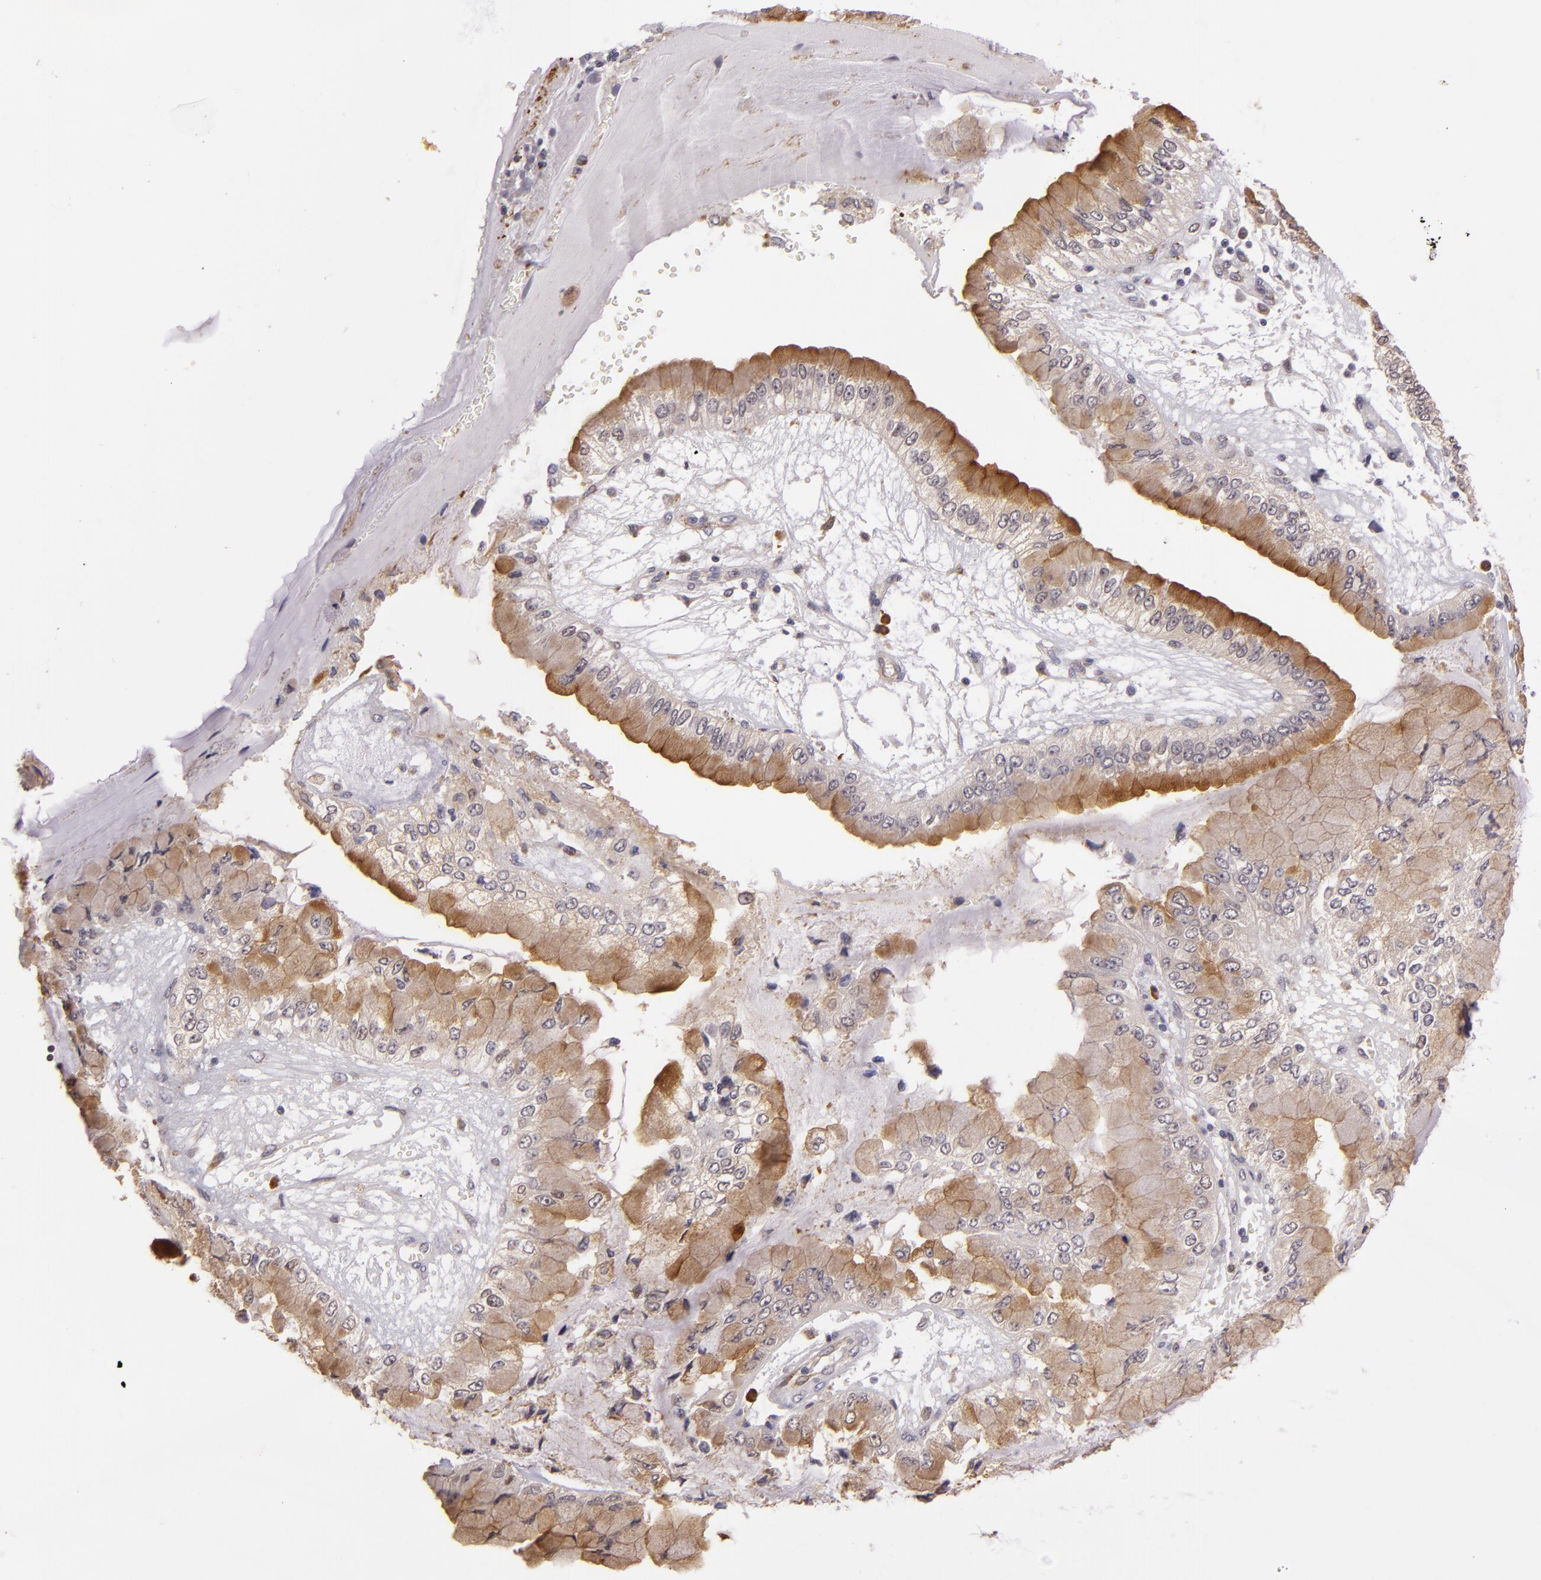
{"staining": {"intensity": "moderate", "quantity": "25%-75%", "location": "cytoplasmic/membranous"}, "tissue": "liver cancer", "cell_type": "Tumor cells", "image_type": "cancer", "snomed": [{"axis": "morphology", "description": "Cholangiocarcinoma"}, {"axis": "topography", "description": "Liver"}], "caption": "Immunohistochemistry (IHC) (DAB) staining of human liver cancer shows moderate cytoplasmic/membranous protein staining in about 25%-75% of tumor cells.", "gene": "SYTL4", "patient": {"sex": "female", "age": 79}}